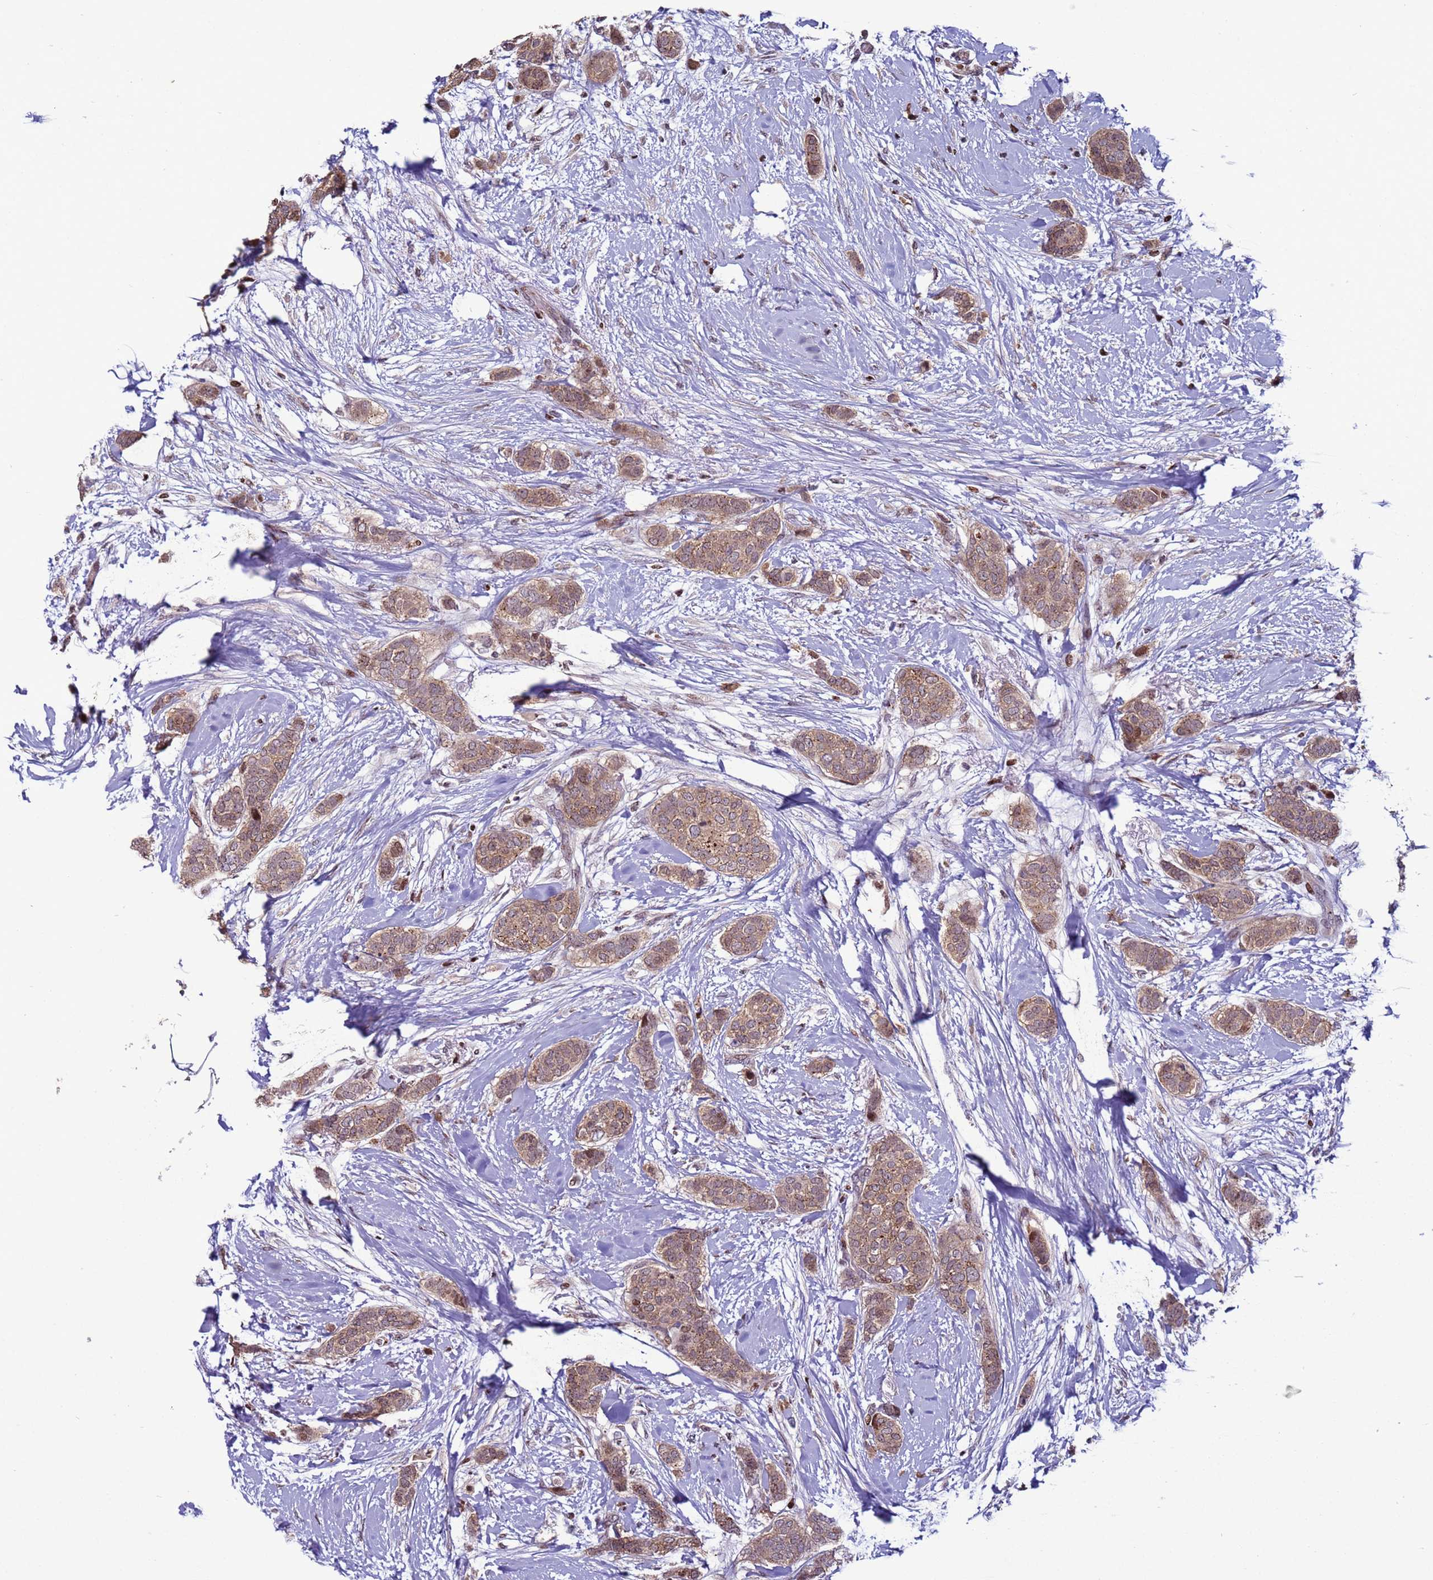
{"staining": {"intensity": "moderate", "quantity": ">75%", "location": "cytoplasmic/membranous"}, "tissue": "breast cancer", "cell_type": "Tumor cells", "image_type": "cancer", "snomed": [{"axis": "morphology", "description": "Duct carcinoma"}, {"axis": "topography", "description": "Breast"}], "caption": "Human breast cancer (infiltrating ductal carcinoma) stained with a protein marker displays moderate staining in tumor cells.", "gene": "HGH1", "patient": {"sex": "female", "age": 72}}